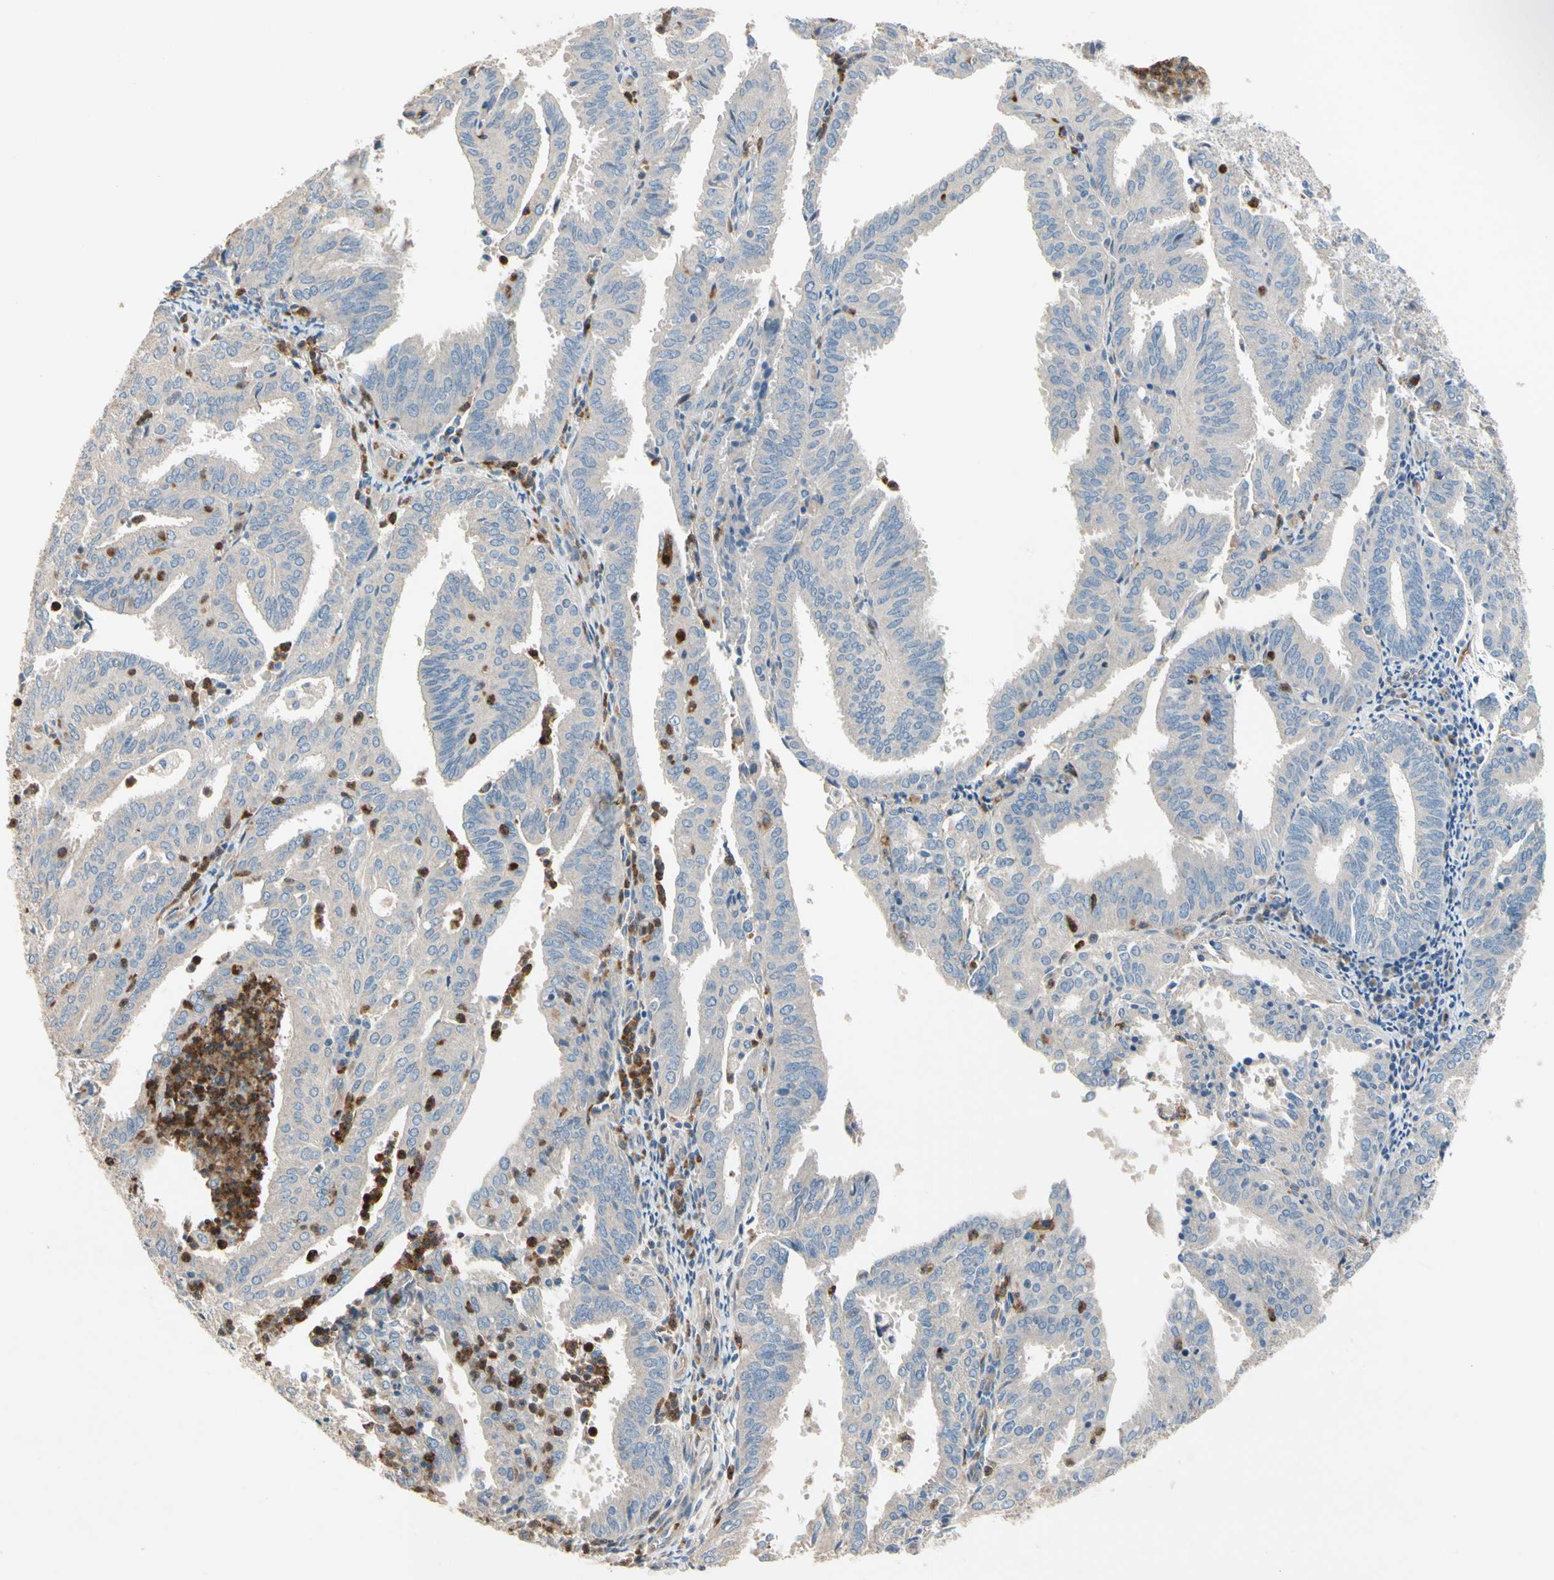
{"staining": {"intensity": "negative", "quantity": "none", "location": "none"}, "tissue": "endometrial cancer", "cell_type": "Tumor cells", "image_type": "cancer", "snomed": [{"axis": "morphology", "description": "Adenocarcinoma, NOS"}, {"axis": "topography", "description": "Uterus"}], "caption": "A high-resolution photomicrograph shows immunohistochemistry staining of endometrial adenocarcinoma, which displays no significant staining in tumor cells.", "gene": "SIGLEC5", "patient": {"sex": "female", "age": 60}}